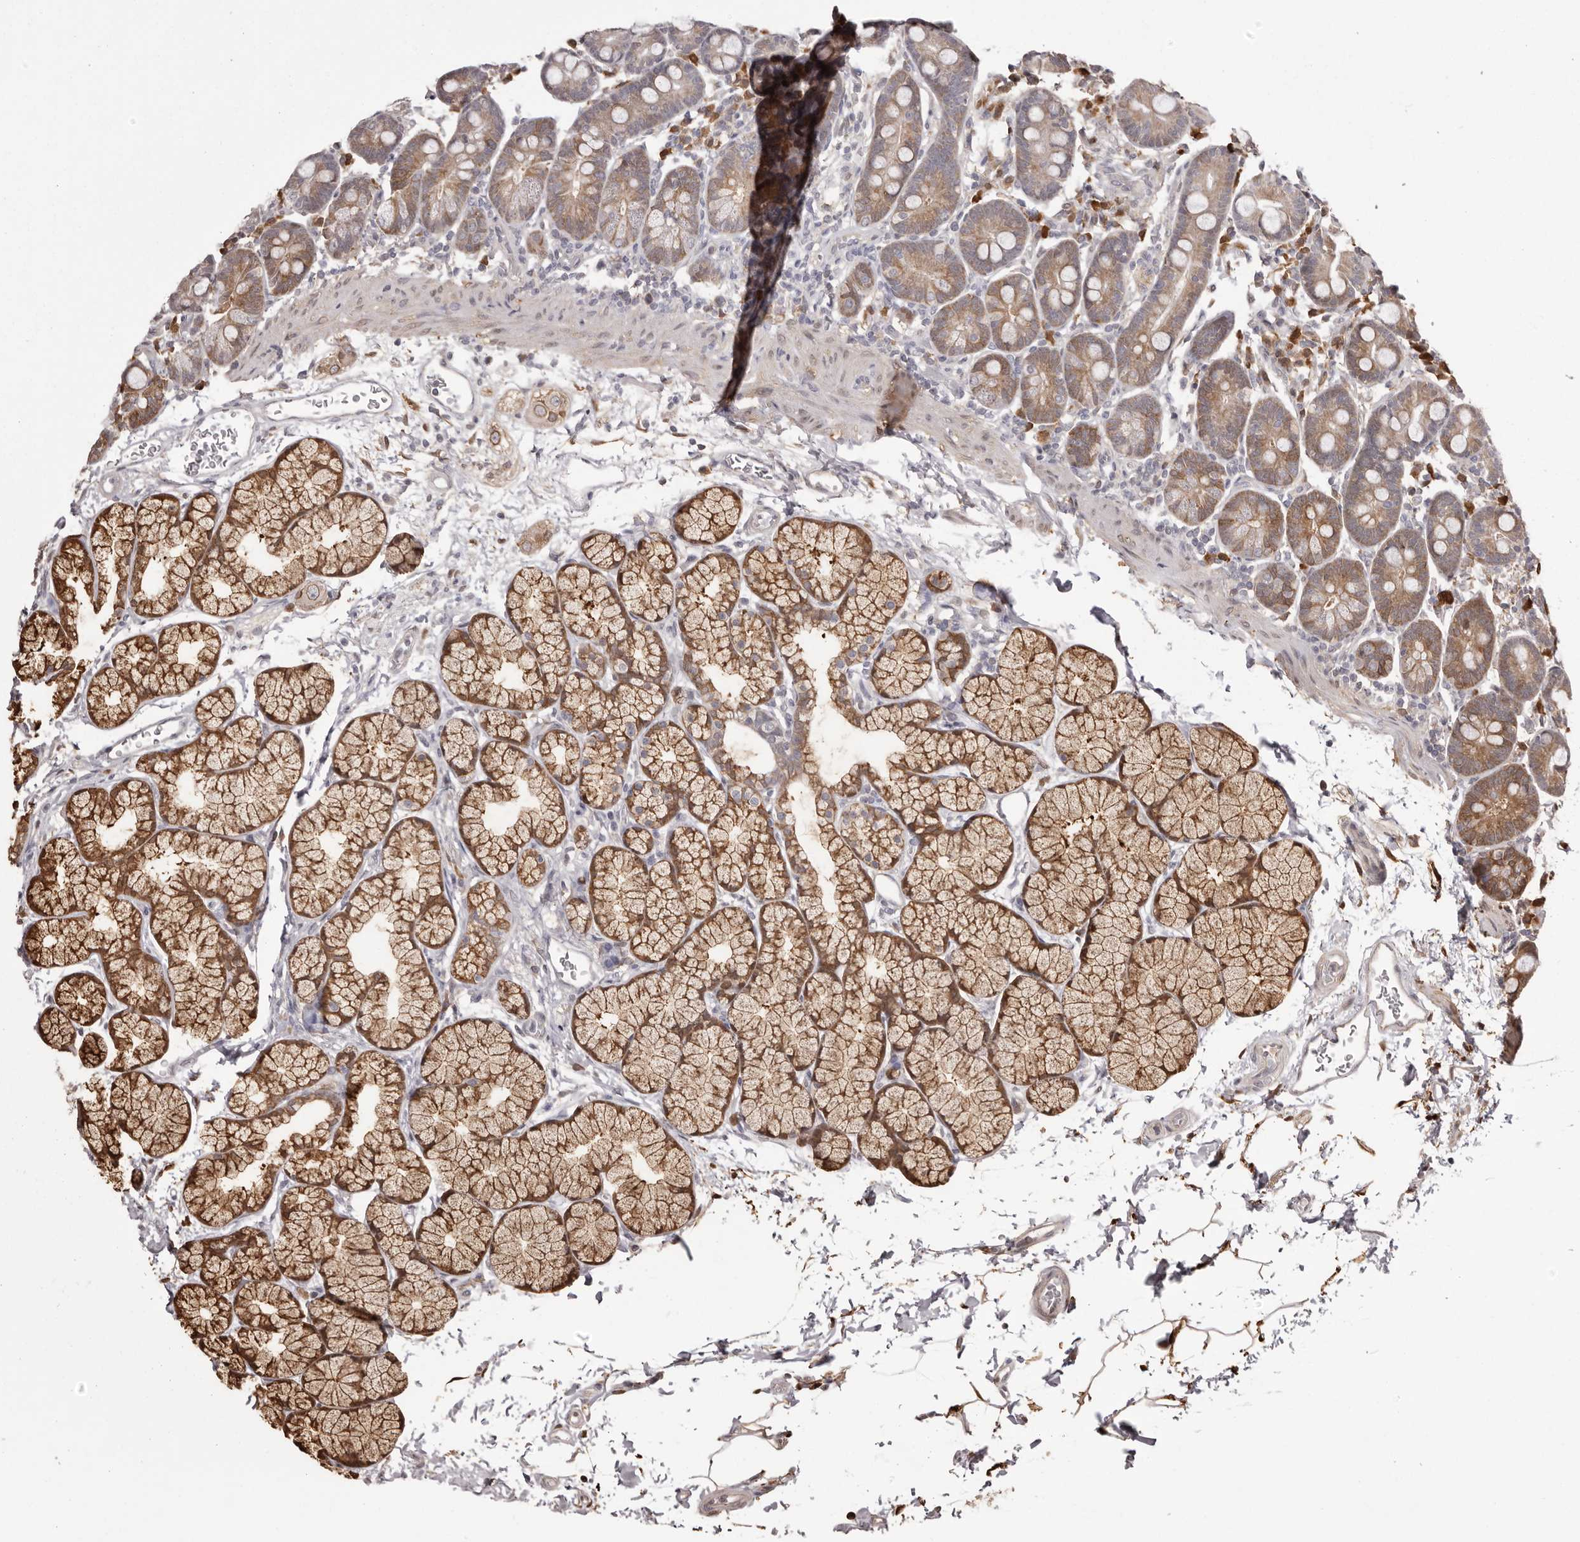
{"staining": {"intensity": "moderate", "quantity": ">75%", "location": "cytoplasmic/membranous"}, "tissue": "duodenum", "cell_type": "Glandular cells", "image_type": "normal", "snomed": [{"axis": "morphology", "description": "Normal tissue, NOS"}, {"axis": "topography", "description": "Duodenum"}], "caption": "Immunohistochemical staining of unremarkable duodenum reveals medium levels of moderate cytoplasmic/membranous expression in about >75% of glandular cells.", "gene": "GFOD1", "patient": {"sex": "male", "age": 35}}